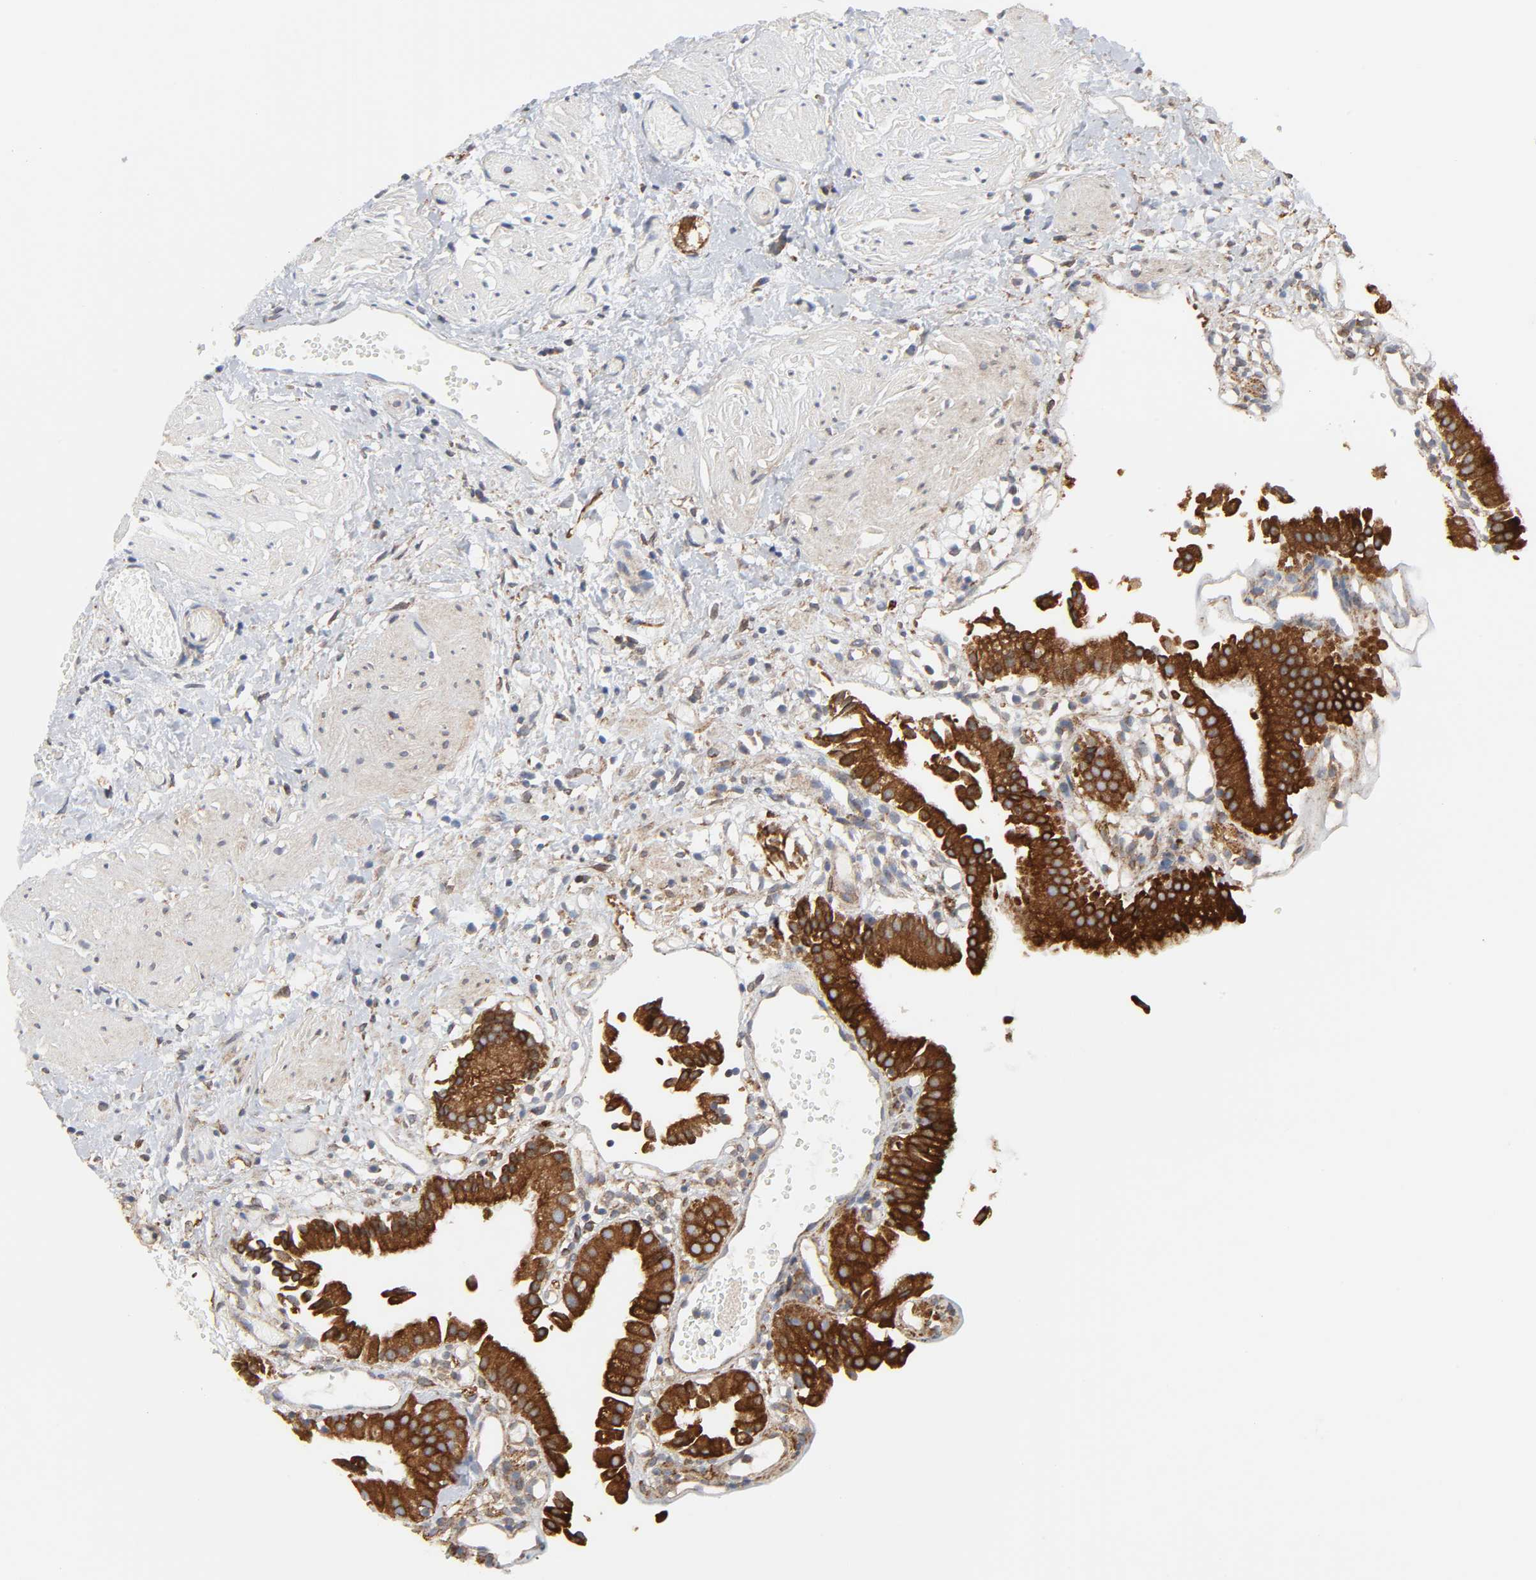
{"staining": {"intensity": "strong", "quantity": ">75%", "location": "cytoplasmic/membranous"}, "tissue": "gallbladder", "cell_type": "Glandular cells", "image_type": "normal", "snomed": [{"axis": "morphology", "description": "Normal tissue, NOS"}, {"axis": "topography", "description": "Gallbladder"}], "caption": "An image of gallbladder stained for a protein shows strong cytoplasmic/membranous brown staining in glandular cells.", "gene": "POR", "patient": {"sex": "male", "age": 65}}